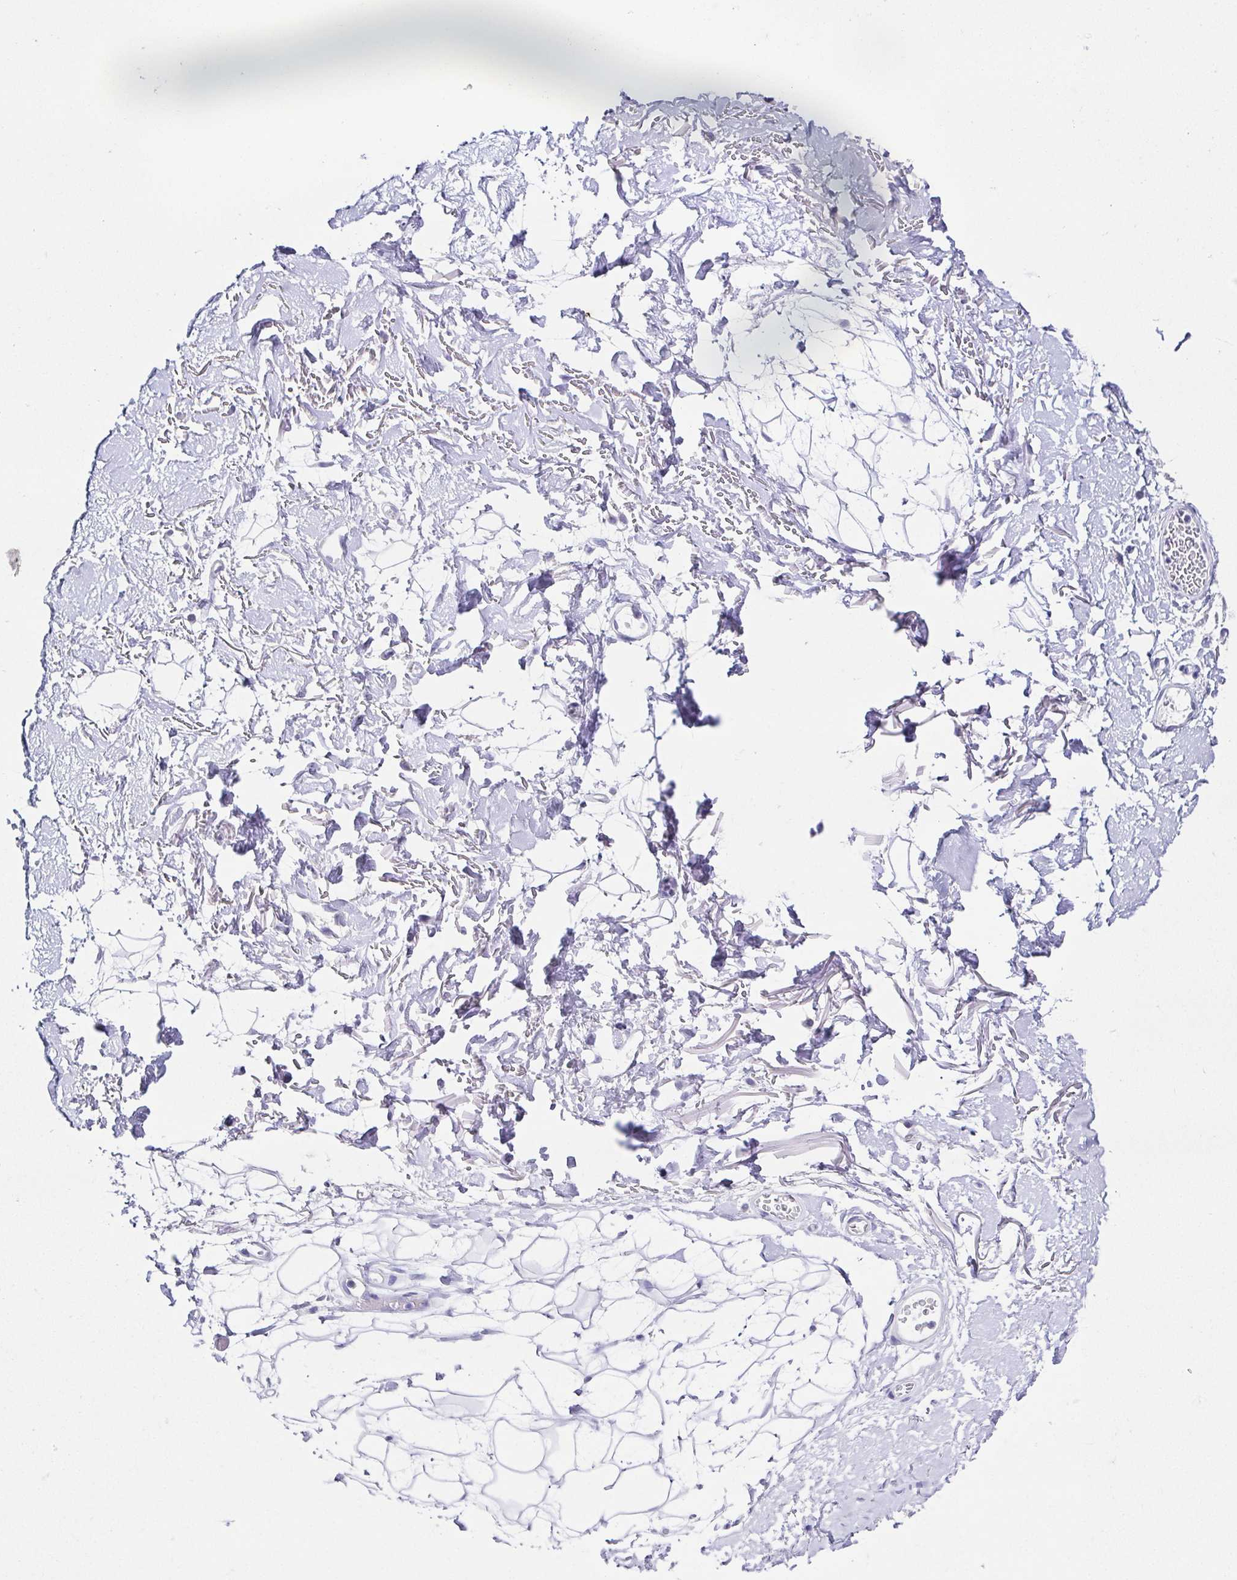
{"staining": {"intensity": "negative", "quantity": "none", "location": "none"}, "tissue": "adipose tissue", "cell_type": "Adipocytes", "image_type": "normal", "snomed": [{"axis": "morphology", "description": "Normal tissue, NOS"}, {"axis": "topography", "description": "Anal"}, {"axis": "topography", "description": "Peripheral nerve tissue"}], "caption": "An IHC micrograph of normal adipose tissue is shown. There is no staining in adipocytes of adipose tissue.", "gene": "RDH11", "patient": {"sex": "male", "age": 78}}